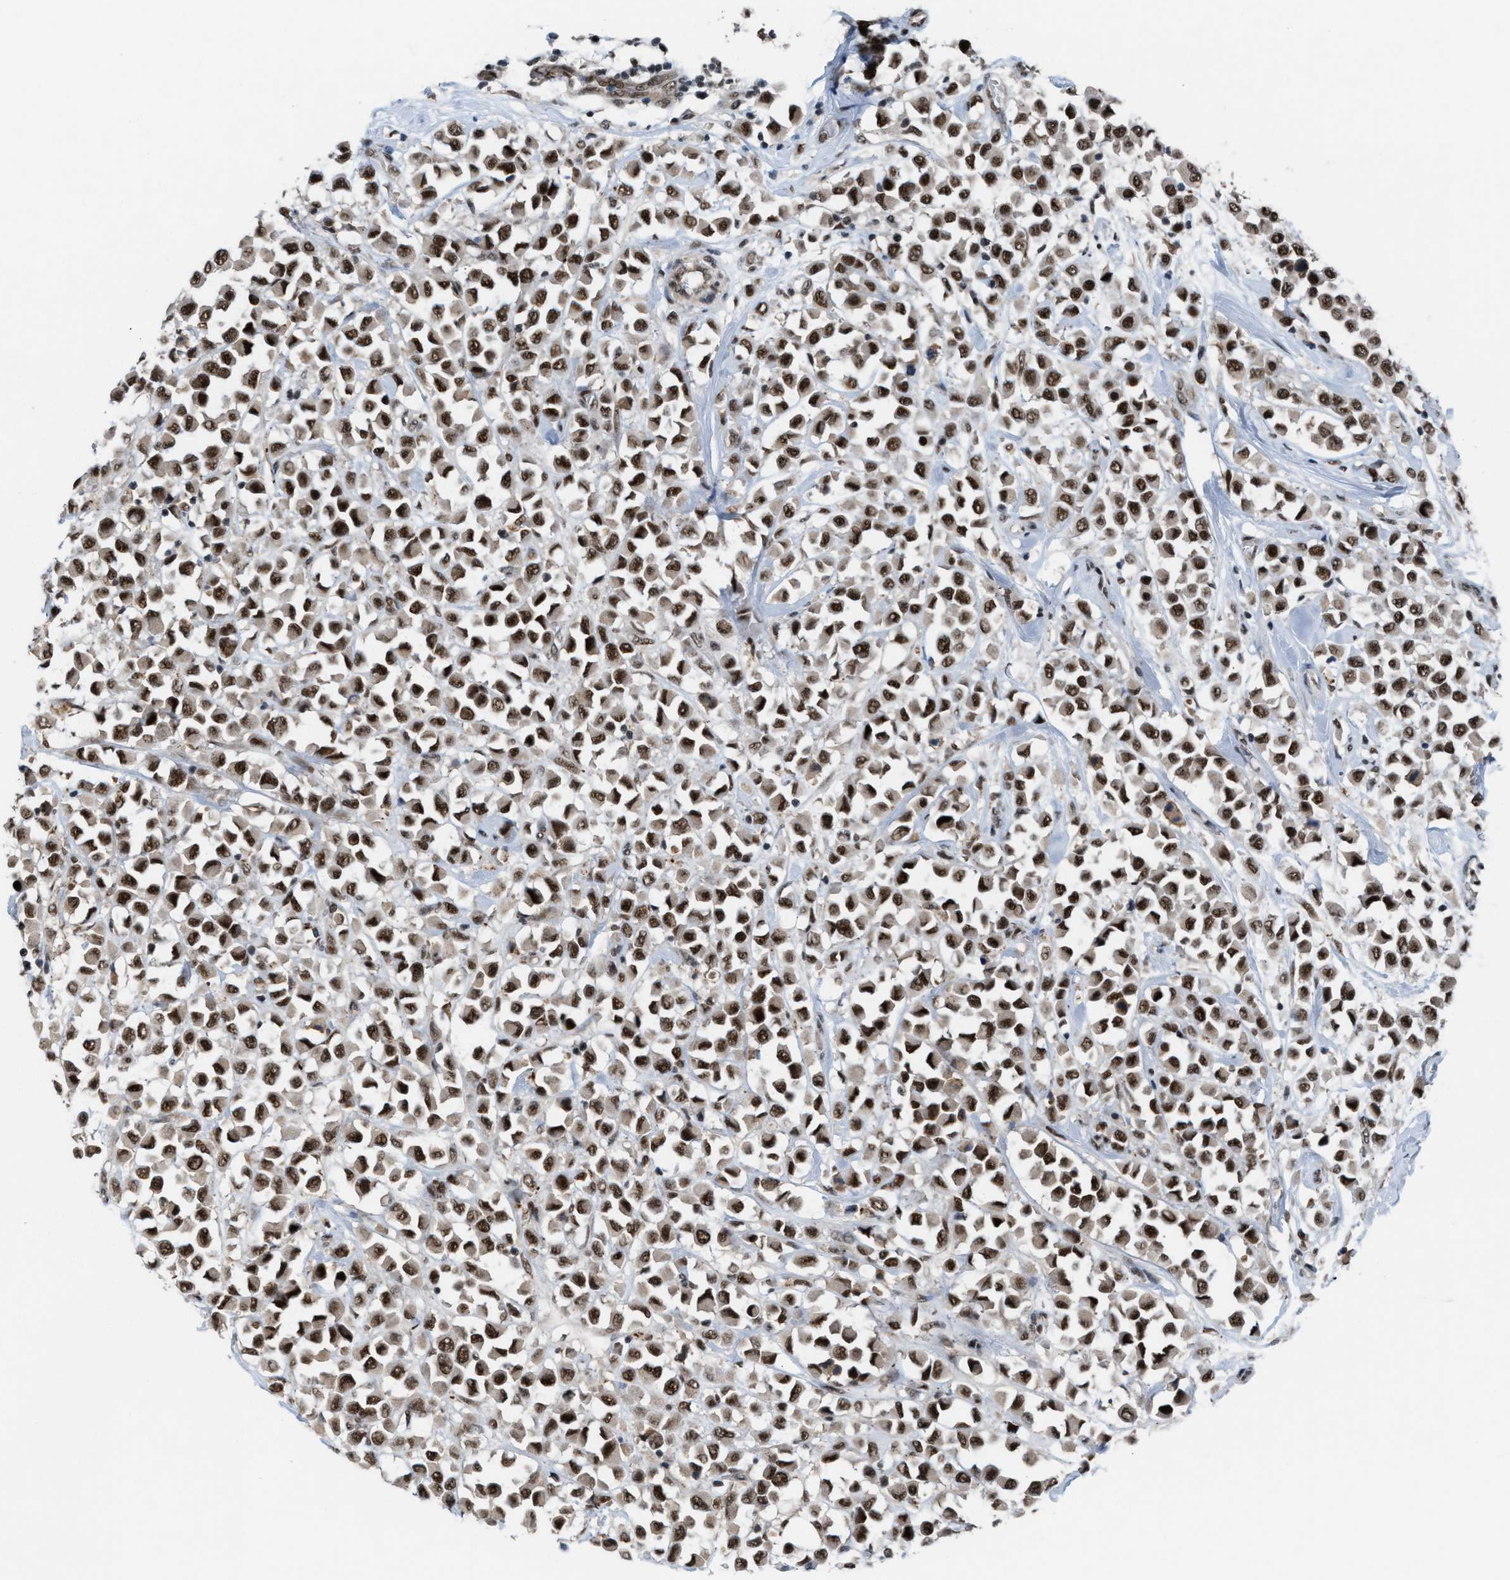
{"staining": {"intensity": "strong", "quantity": ">75%", "location": "nuclear"}, "tissue": "breast cancer", "cell_type": "Tumor cells", "image_type": "cancer", "snomed": [{"axis": "morphology", "description": "Duct carcinoma"}, {"axis": "topography", "description": "Breast"}], "caption": "About >75% of tumor cells in breast cancer (invasive ductal carcinoma) reveal strong nuclear protein positivity as visualized by brown immunohistochemical staining.", "gene": "PRPF4", "patient": {"sex": "female", "age": 61}}